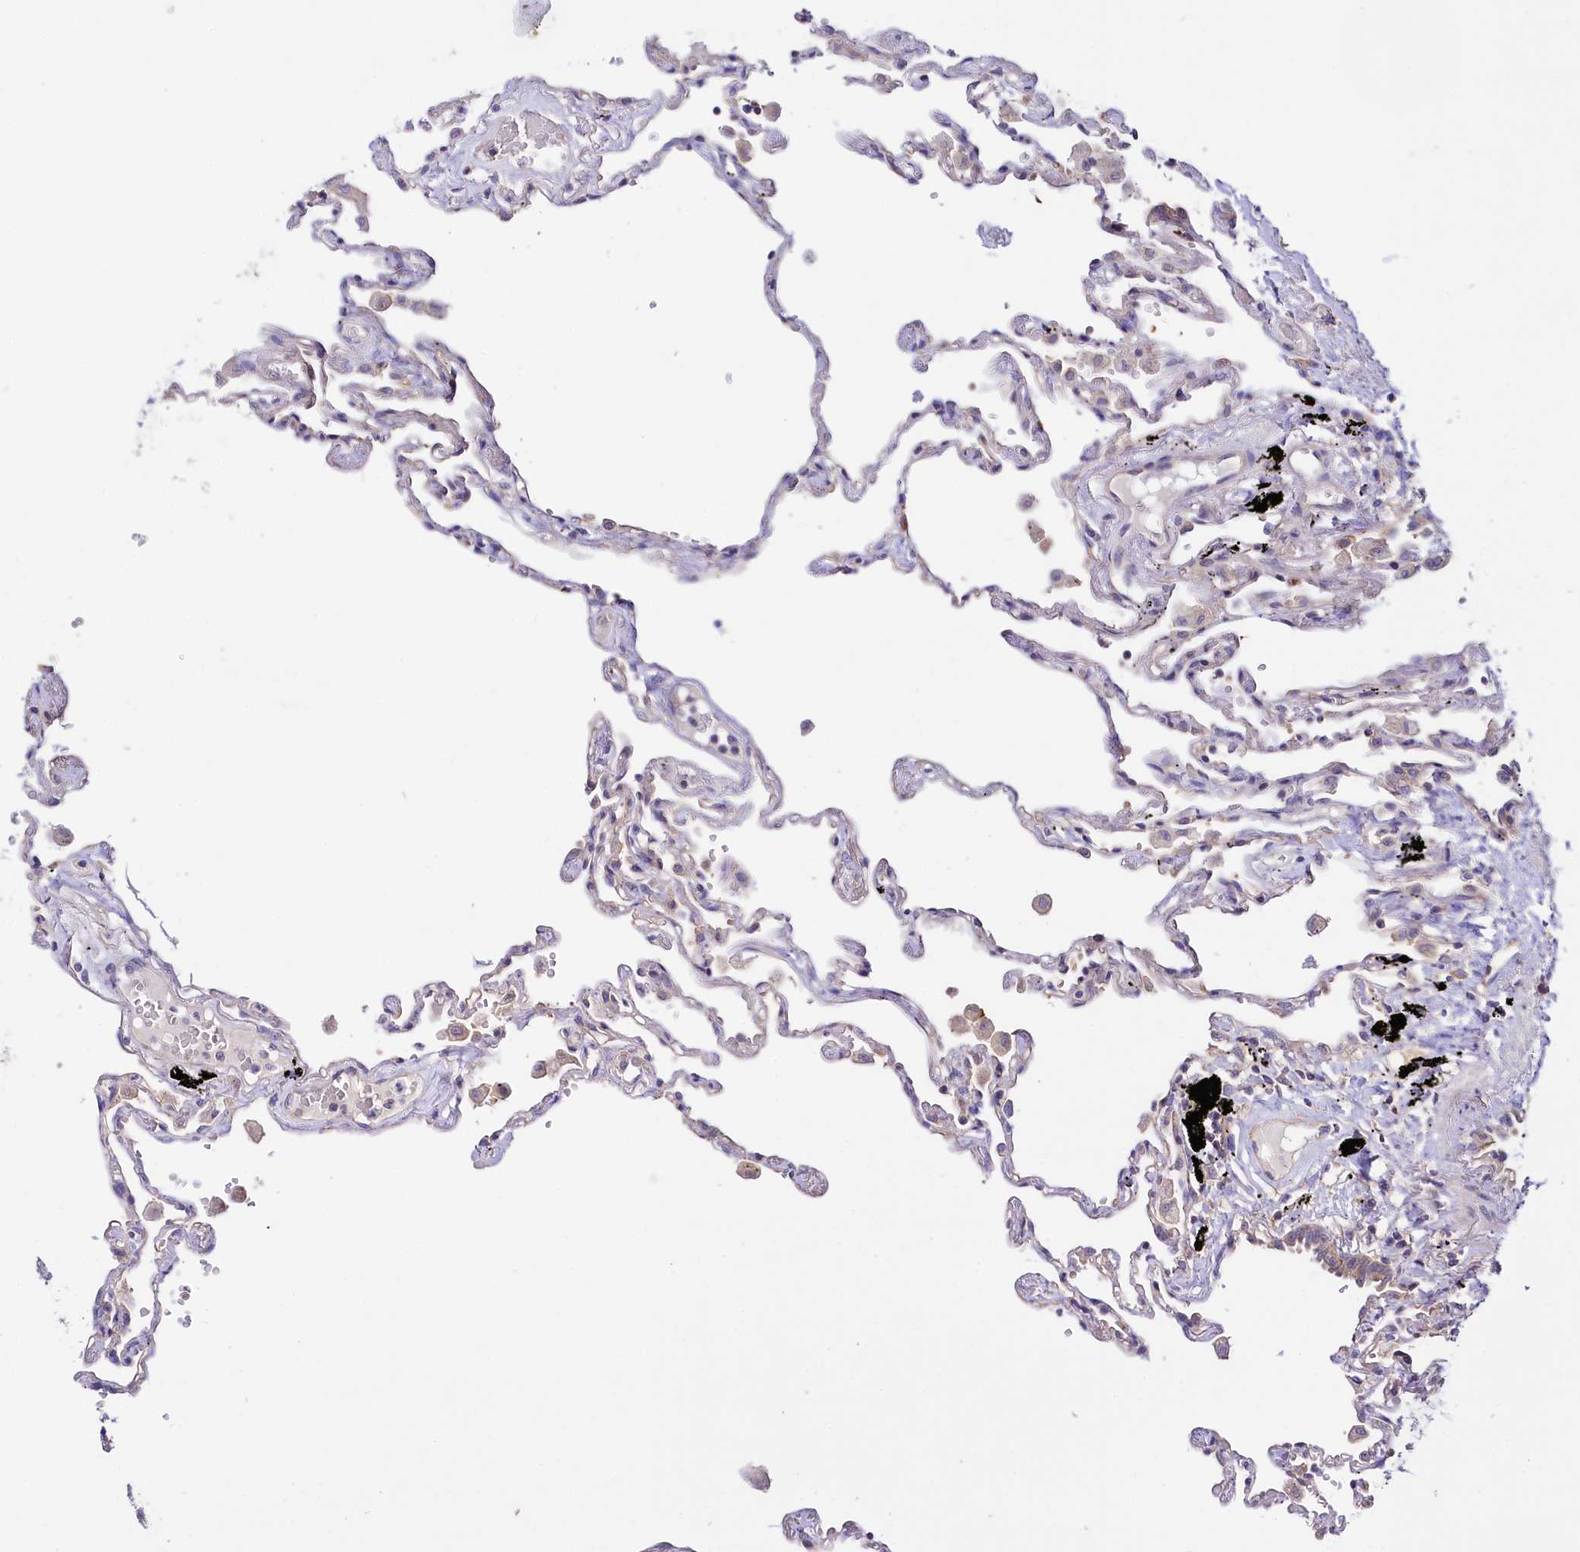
{"staining": {"intensity": "weak", "quantity": "<25%", "location": "cytoplasmic/membranous"}, "tissue": "lung", "cell_type": "Alveolar cells", "image_type": "normal", "snomed": [{"axis": "morphology", "description": "Normal tissue, NOS"}, {"axis": "topography", "description": "Lung"}], "caption": "The micrograph exhibits no significant positivity in alveolar cells of lung. Nuclei are stained in blue.", "gene": "CEP295", "patient": {"sex": "female", "age": 67}}